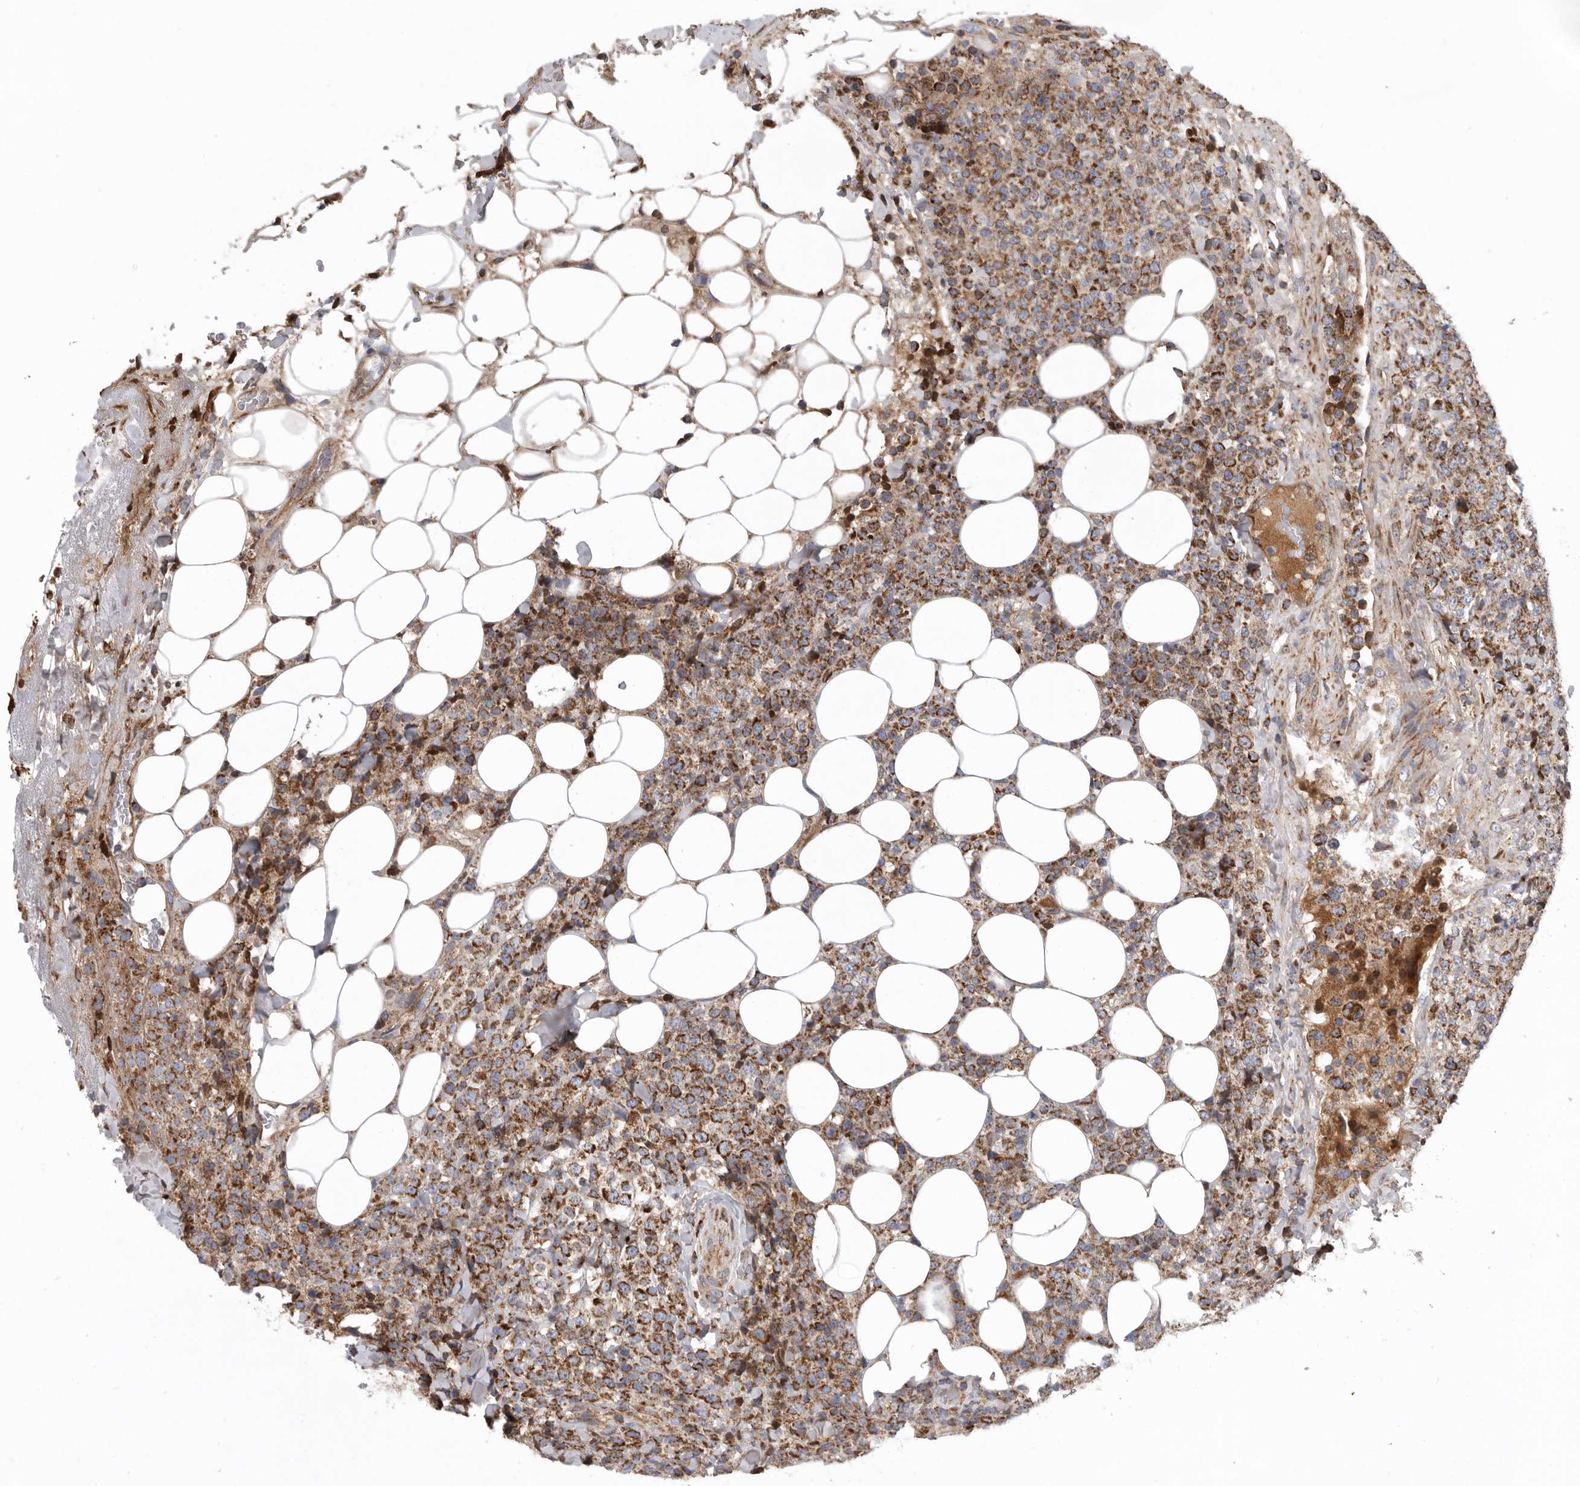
{"staining": {"intensity": "moderate", "quantity": ">75%", "location": "cytoplasmic/membranous"}, "tissue": "lymphoma", "cell_type": "Tumor cells", "image_type": "cancer", "snomed": [{"axis": "morphology", "description": "Malignant lymphoma, non-Hodgkin's type, High grade"}, {"axis": "topography", "description": "Lymph node"}], "caption": "Protein staining reveals moderate cytoplasmic/membranous positivity in approximately >75% of tumor cells in lymphoma.", "gene": "FKBP8", "patient": {"sex": "male", "age": 13}}